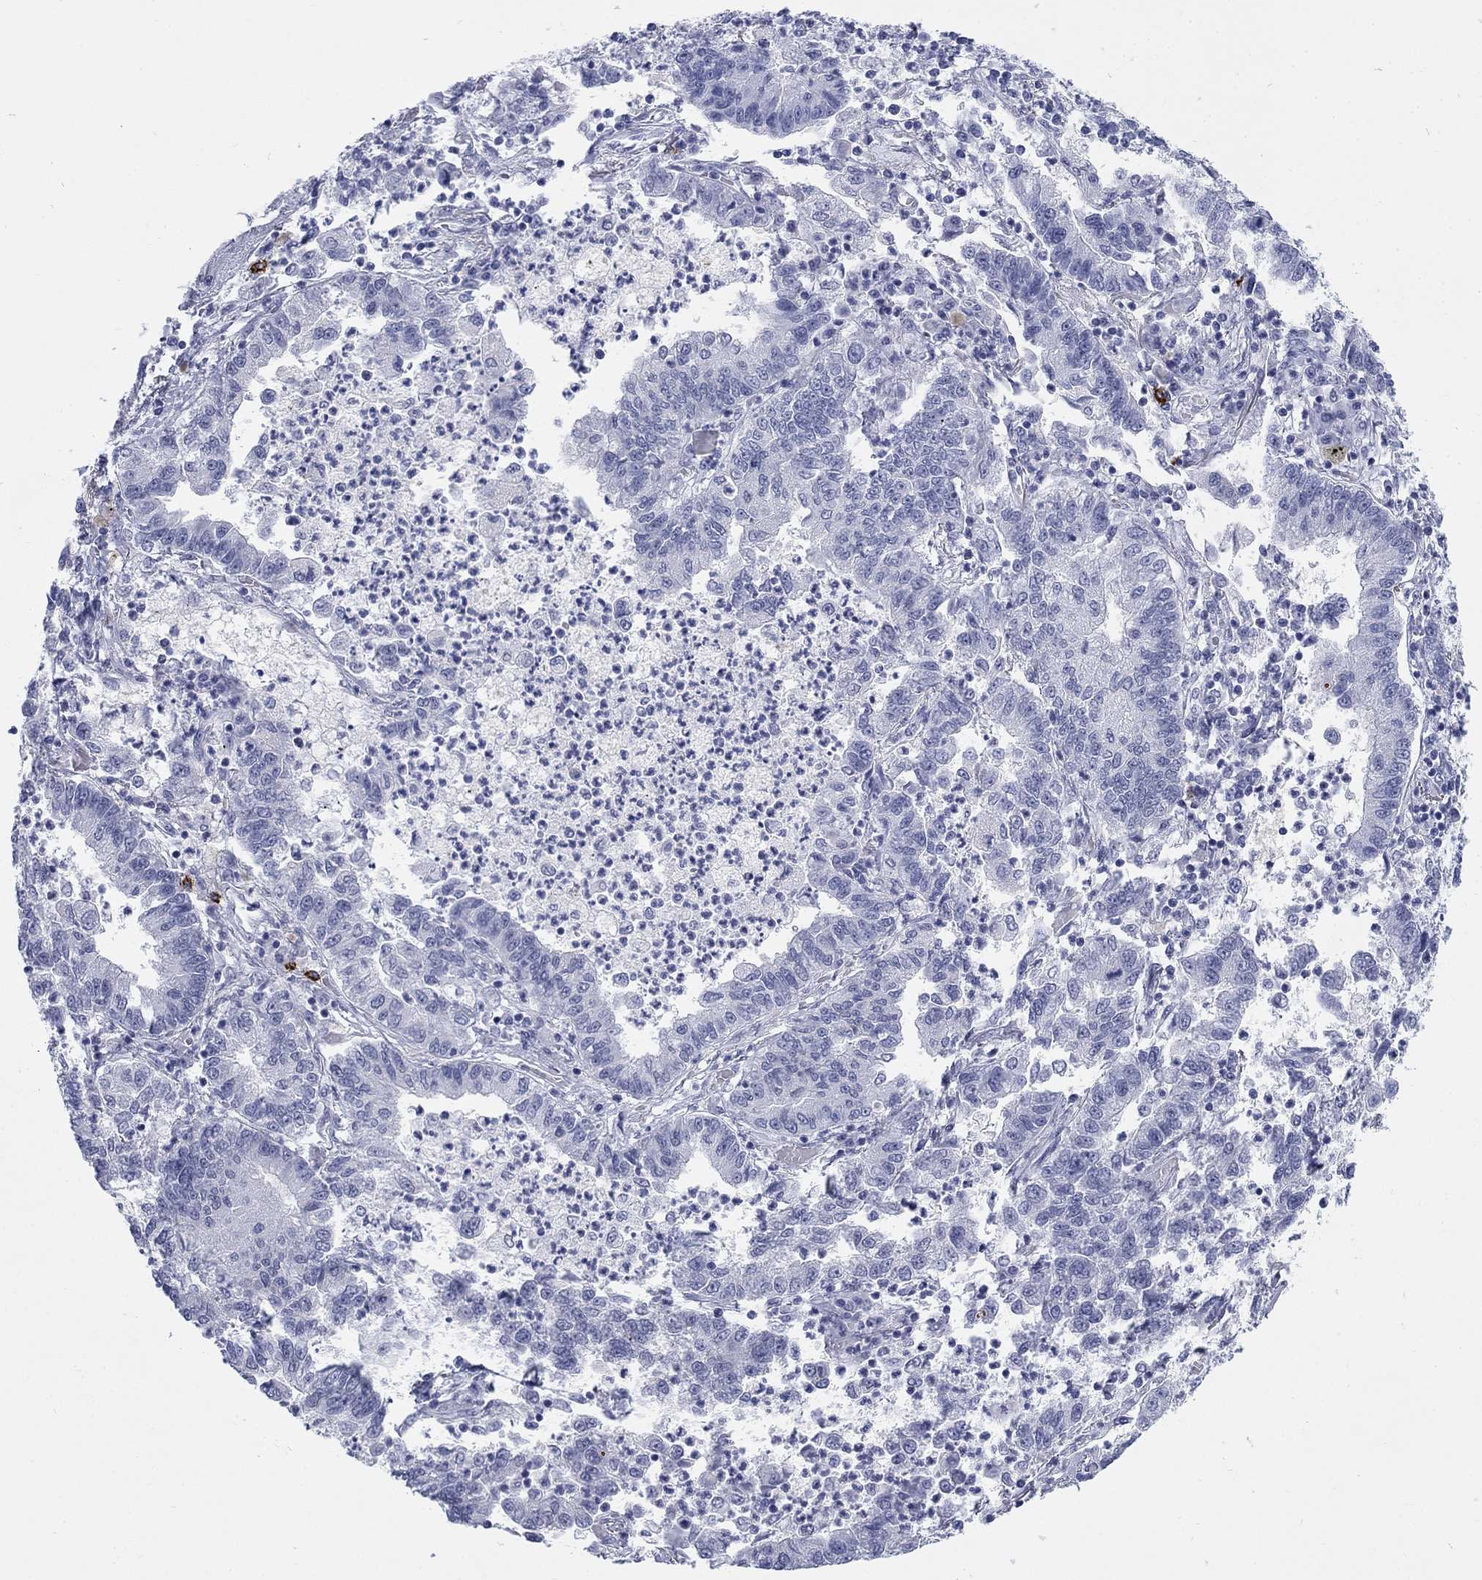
{"staining": {"intensity": "negative", "quantity": "none", "location": "none"}, "tissue": "lung cancer", "cell_type": "Tumor cells", "image_type": "cancer", "snomed": [{"axis": "morphology", "description": "Adenocarcinoma, NOS"}, {"axis": "topography", "description": "Lung"}], "caption": "Lung adenocarcinoma was stained to show a protein in brown. There is no significant positivity in tumor cells.", "gene": "ECEL1", "patient": {"sex": "female", "age": 57}}